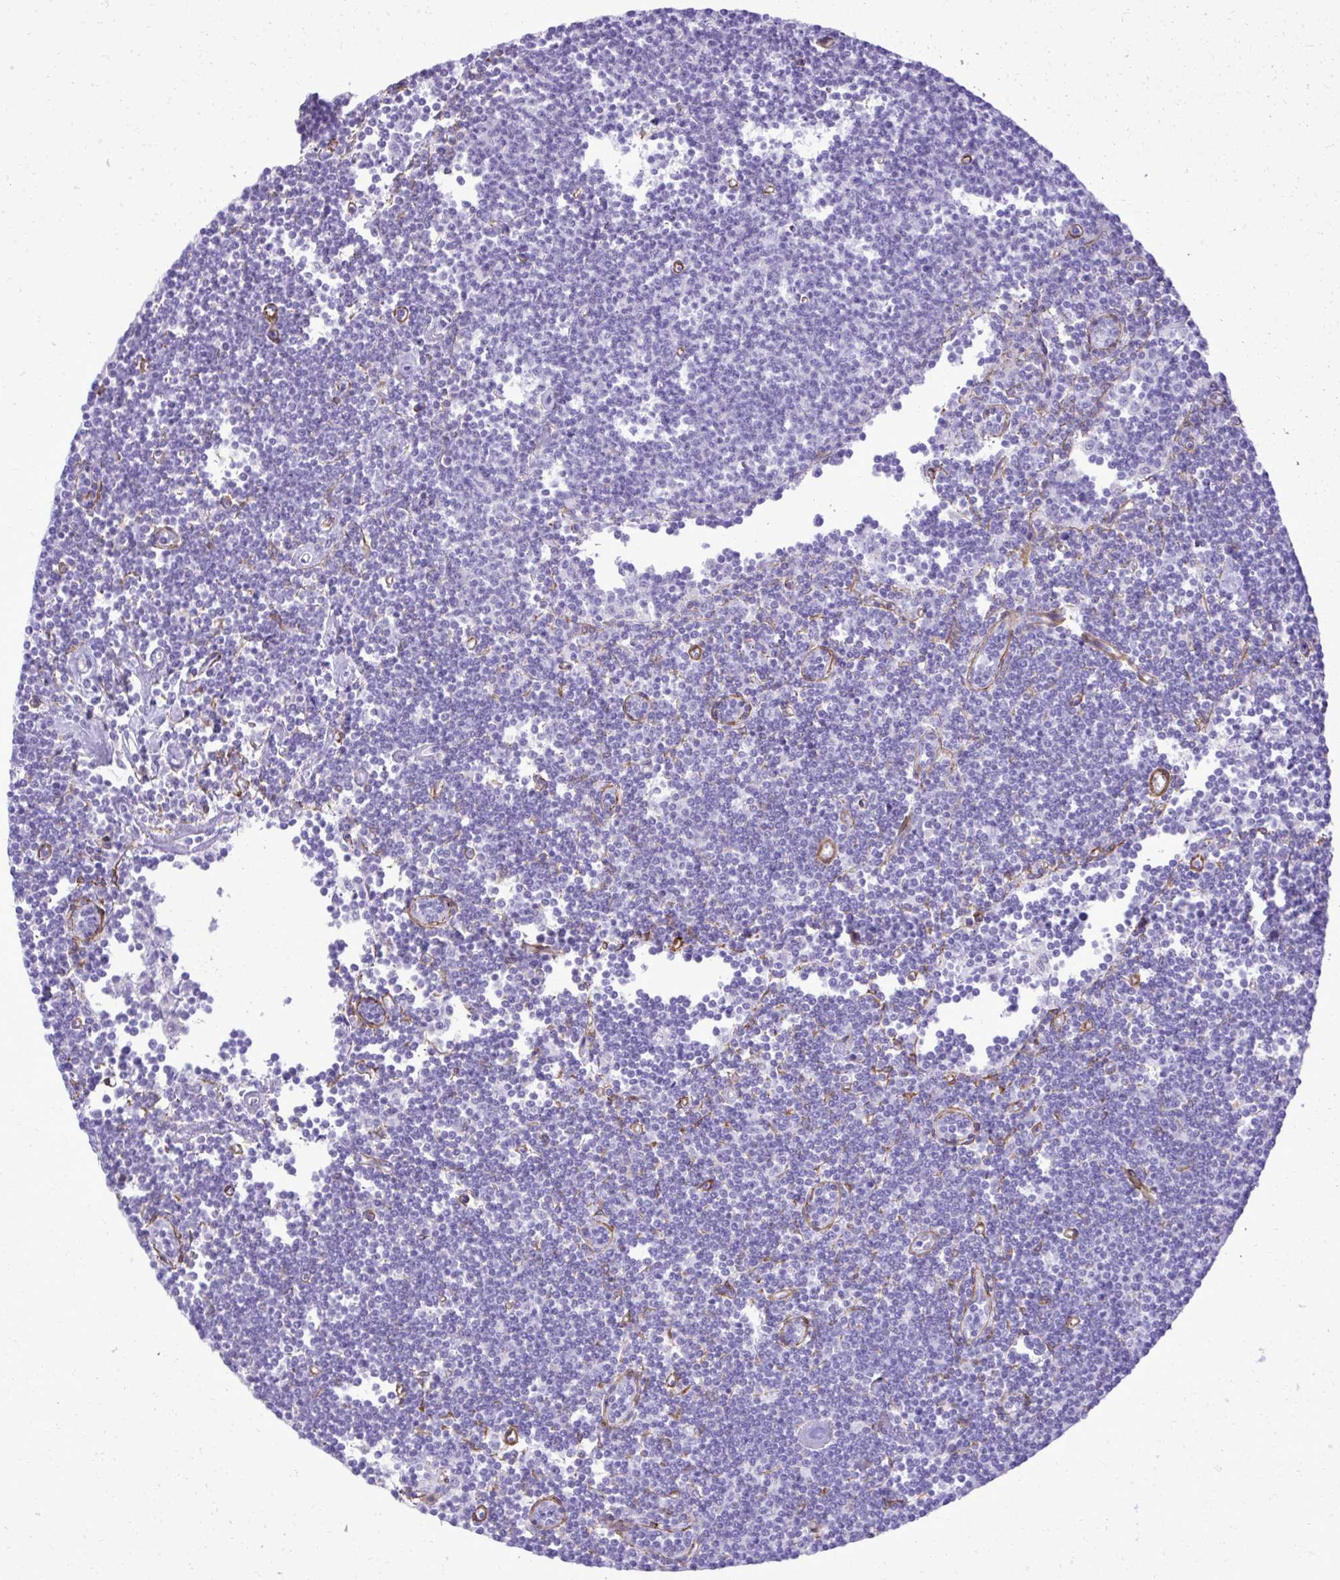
{"staining": {"intensity": "negative", "quantity": "none", "location": "none"}, "tissue": "lymphoma", "cell_type": "Tumor cells", "image_type": "cancer", "snomed": [{"axis": "morphology", "description": "Malignant lymphoma, non-Hodgkin's type, Low grade"}, {"axis": "topography", "description": "Lymph node"}], "caption": "Tumor cells are negative for brown protein staining in lymphoma. (Brightfield microscopy of DAB immunohistochemistry at high magnification).", "gene": "PITPNM3", "patient": {"sex": "female", "age": 73}}